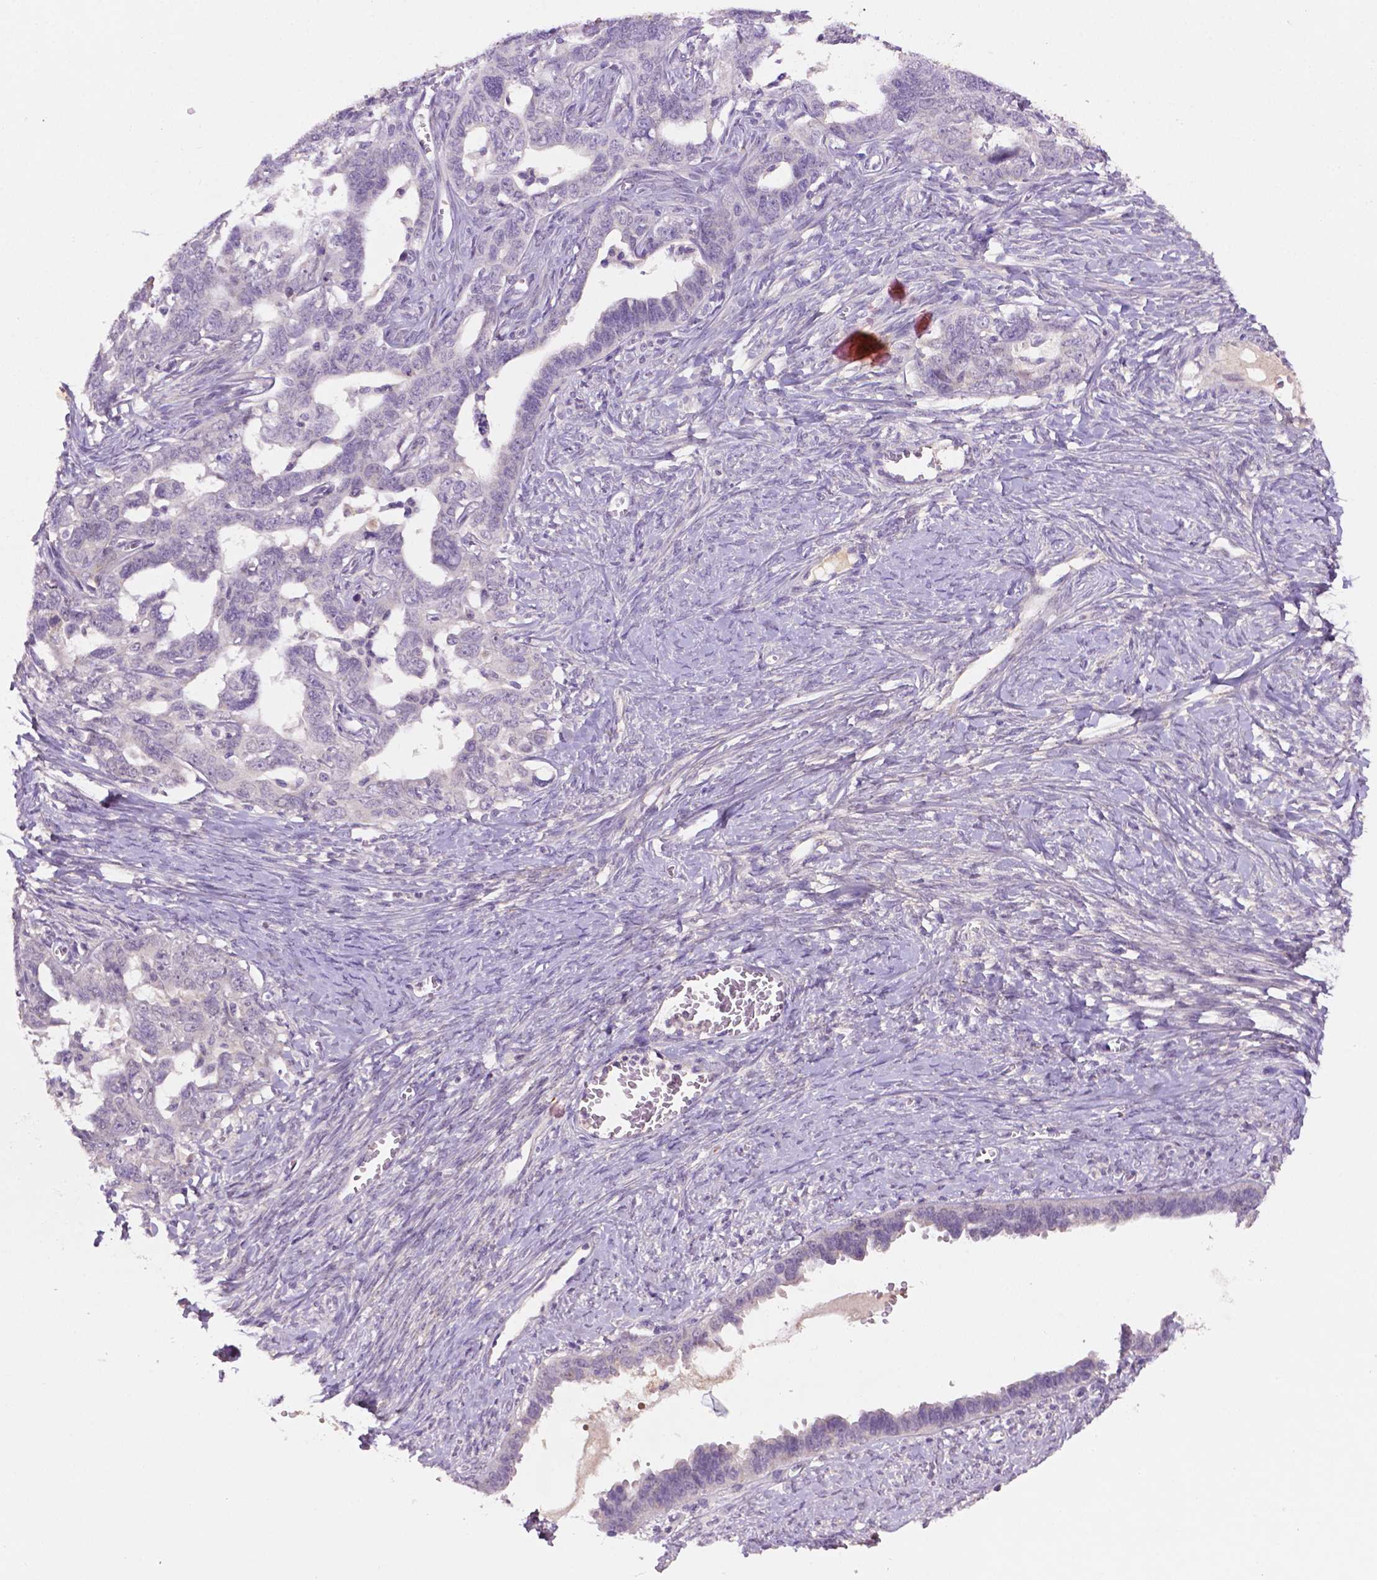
{"staining": {"intensity": "negative", "quantity": "none", "location": "none"}, "tissue": "ovarian cancer", "cell_type": "Tumor cells", "image_type": "cancer", "snomed": [{"axis": "morphology", "description": "Cystadenocarcinoma, serous, NOS"}, {"axis": "topography", "description": "Ovary"}], "caption": "The image shows no significant expression in tumor cells of serous cystadenocarcinoma (ovarian). (Brightfield microscopy of DAB immunohistochemistry at high magnification).", "gene": "FBLN1", "patient": {"sex": "female", "age": 69}}